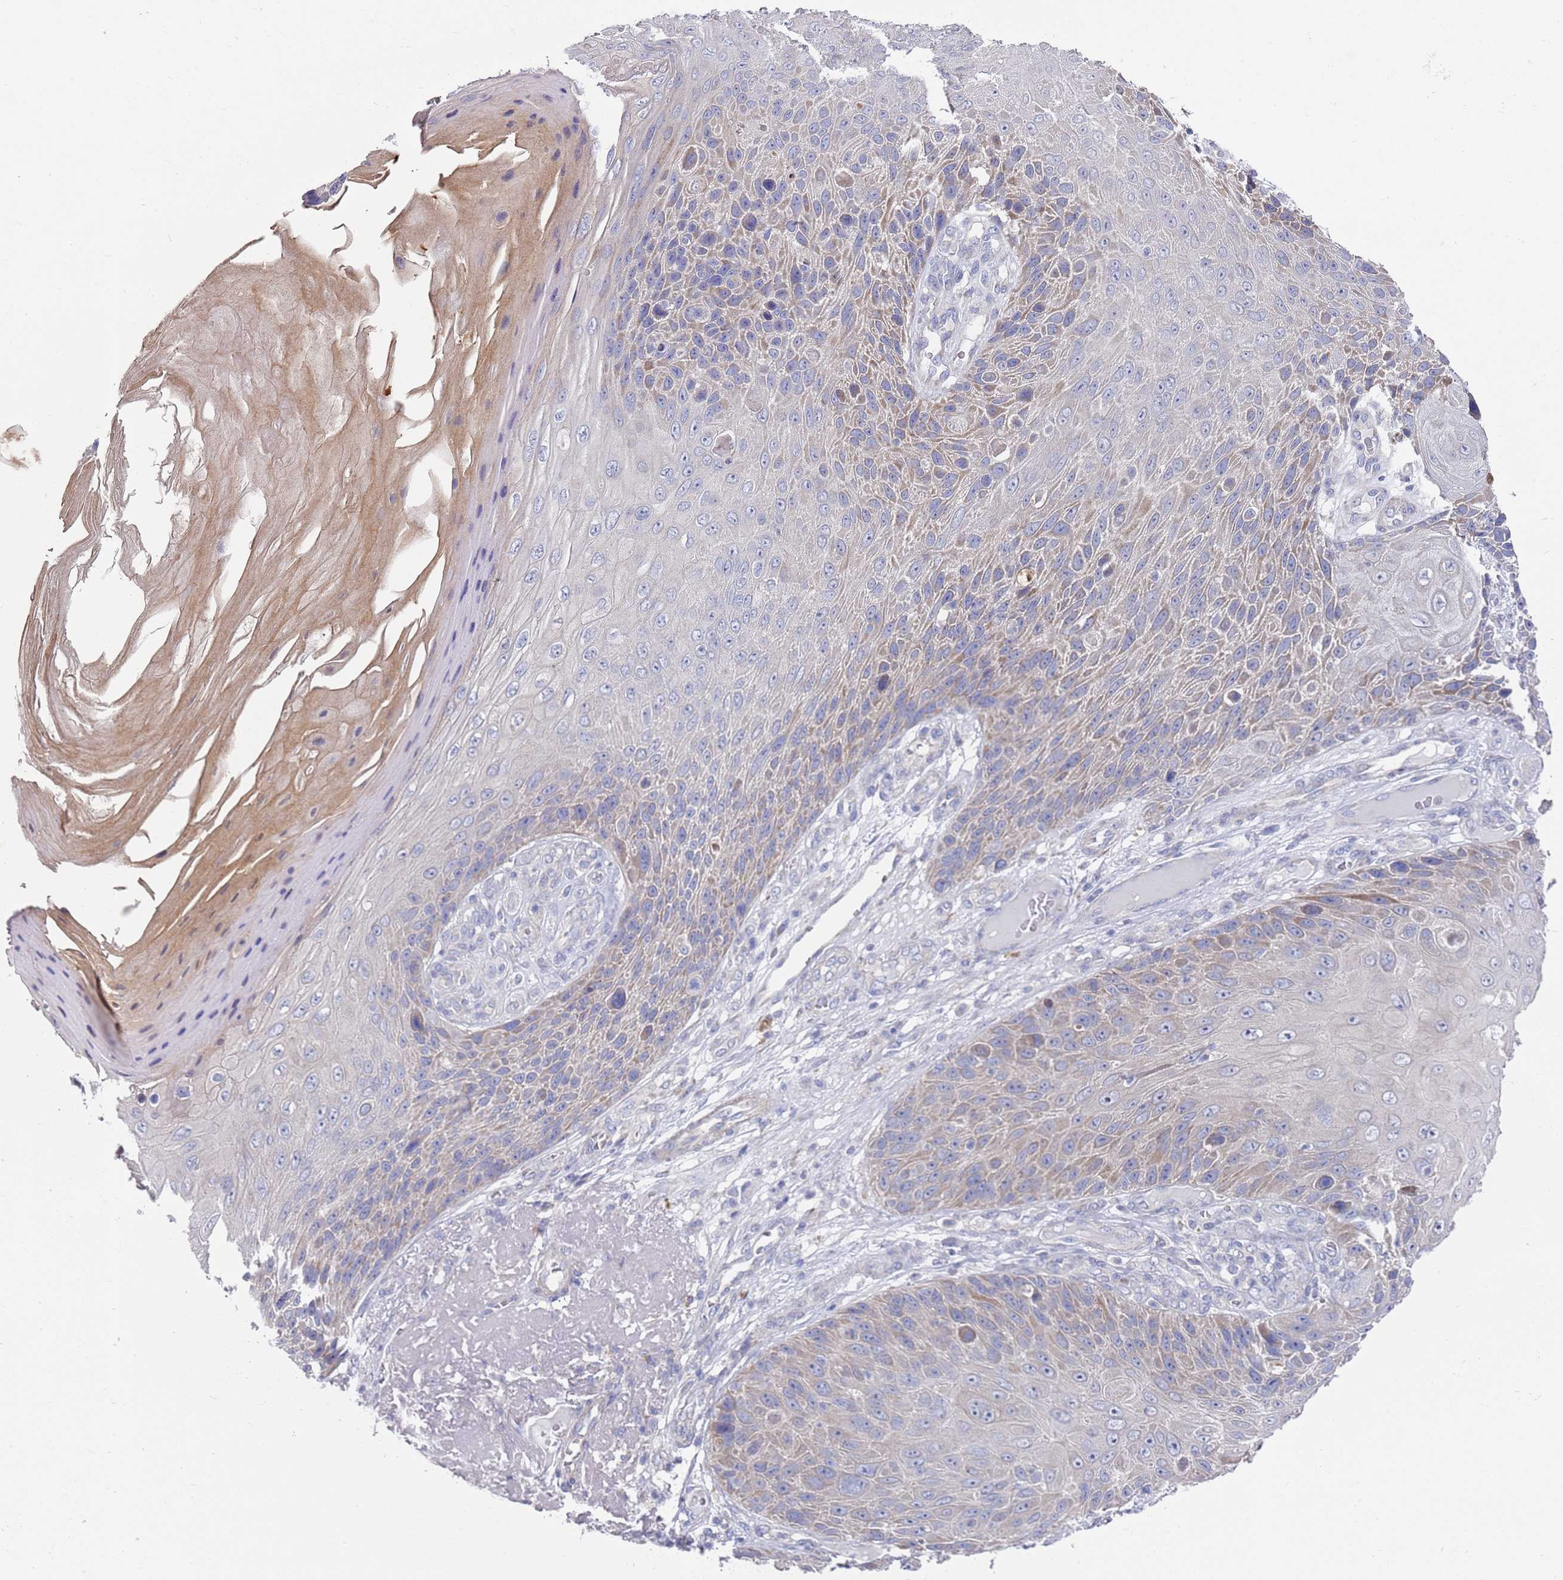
{"staining": {"intensity": "weak", "quantity": "<25%", "location": "cytoplasmic/membranous"}, "tissue": "skin cancer", "cell_type": "Tumor cells", "image_type": "cancer", "snomed": [{"axis": "morphology", "description": "Squamous cell carcinoma, NOS"}, {"axis": "topography", "description": "Skin"}], "caption": "Skin squamous cell carcinoma was stained to show a protein in brown. There is no significant expression in tumor cells. The staining was performed using DAB (3,3'-diaminobenzidine) to visualize the protein expression in brown, while the nuclei were stained in blue with hematoxylin (Magnification: 20x).", "gene": "SCAPER", "patient": {"sex": "female", "age": 88}}